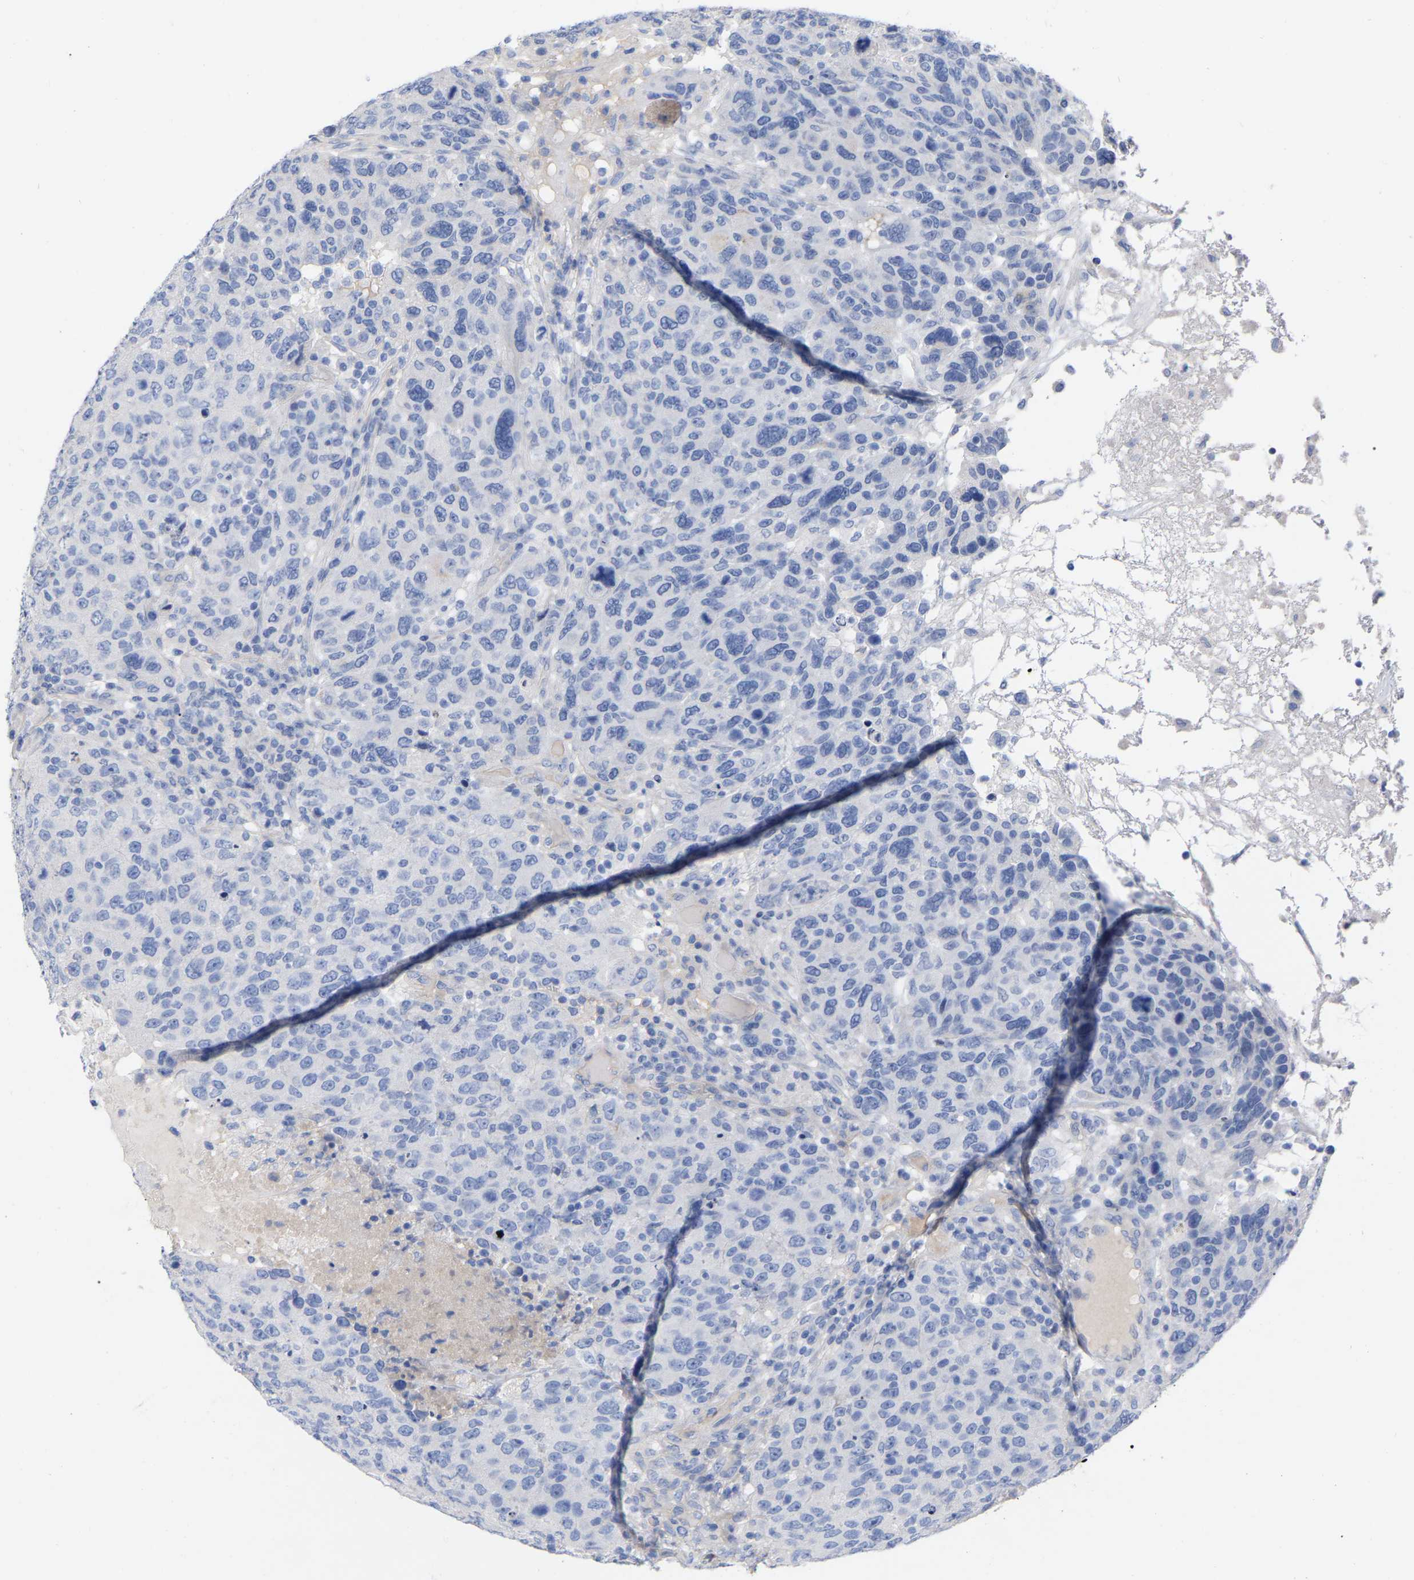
{"staining": {"intensity": "negative", "quantity": "none", "location": "none"}, "tissue": "breast cancer", "cell_type": "Tumor cells", "image_type": "cancer", "snomed": [{"axis": "morphology", "description": "Duct carcinoma"}, {"axis": "topography", "description": "Breast"}], "caption": "The photomicrograph demonstrates no significant positivity in tumor cells of infiltrating ductal carcinoma (breast).", "gene": "HAPLN1", "patient": {"sex": "female", "age": 37}}